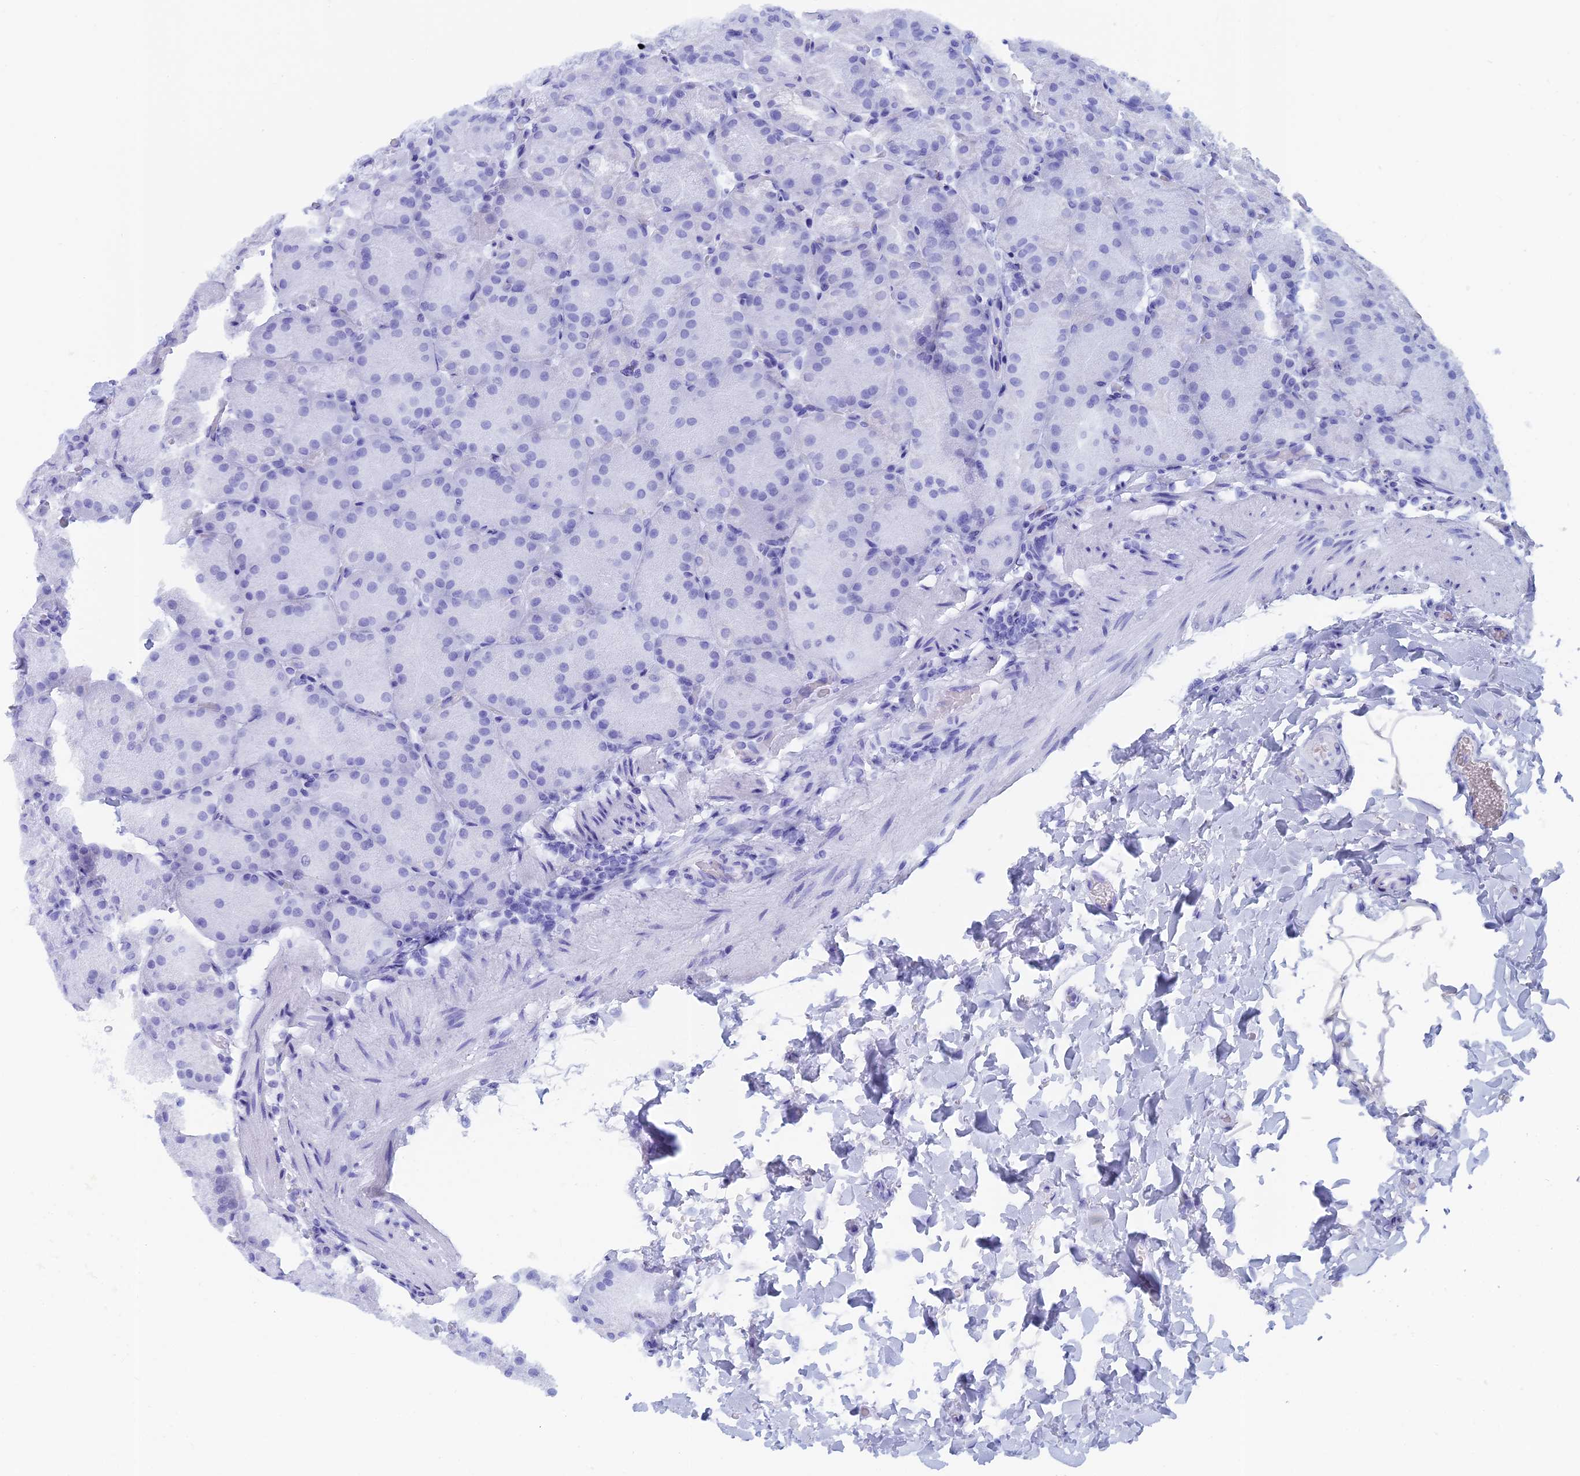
{"staining": {"intensity": "negative", "quantity": "none", "location": "none"}, "tissue": "stomach", "cell_type": "Glandular cells", "image_type": "normal", "snomed": [{"axis": "morphology", "description": "Normal tissue, NOS"}, {"axis": "topography", "description": "Stomach, upper"}, {"axis": "topography", "description": "Stomach, lower"}], "caption": "Glandular cells are negative for protein expression in benign human stomach.", "gene": "CAPS", "patient": {"sex": "male", "age": 67}}